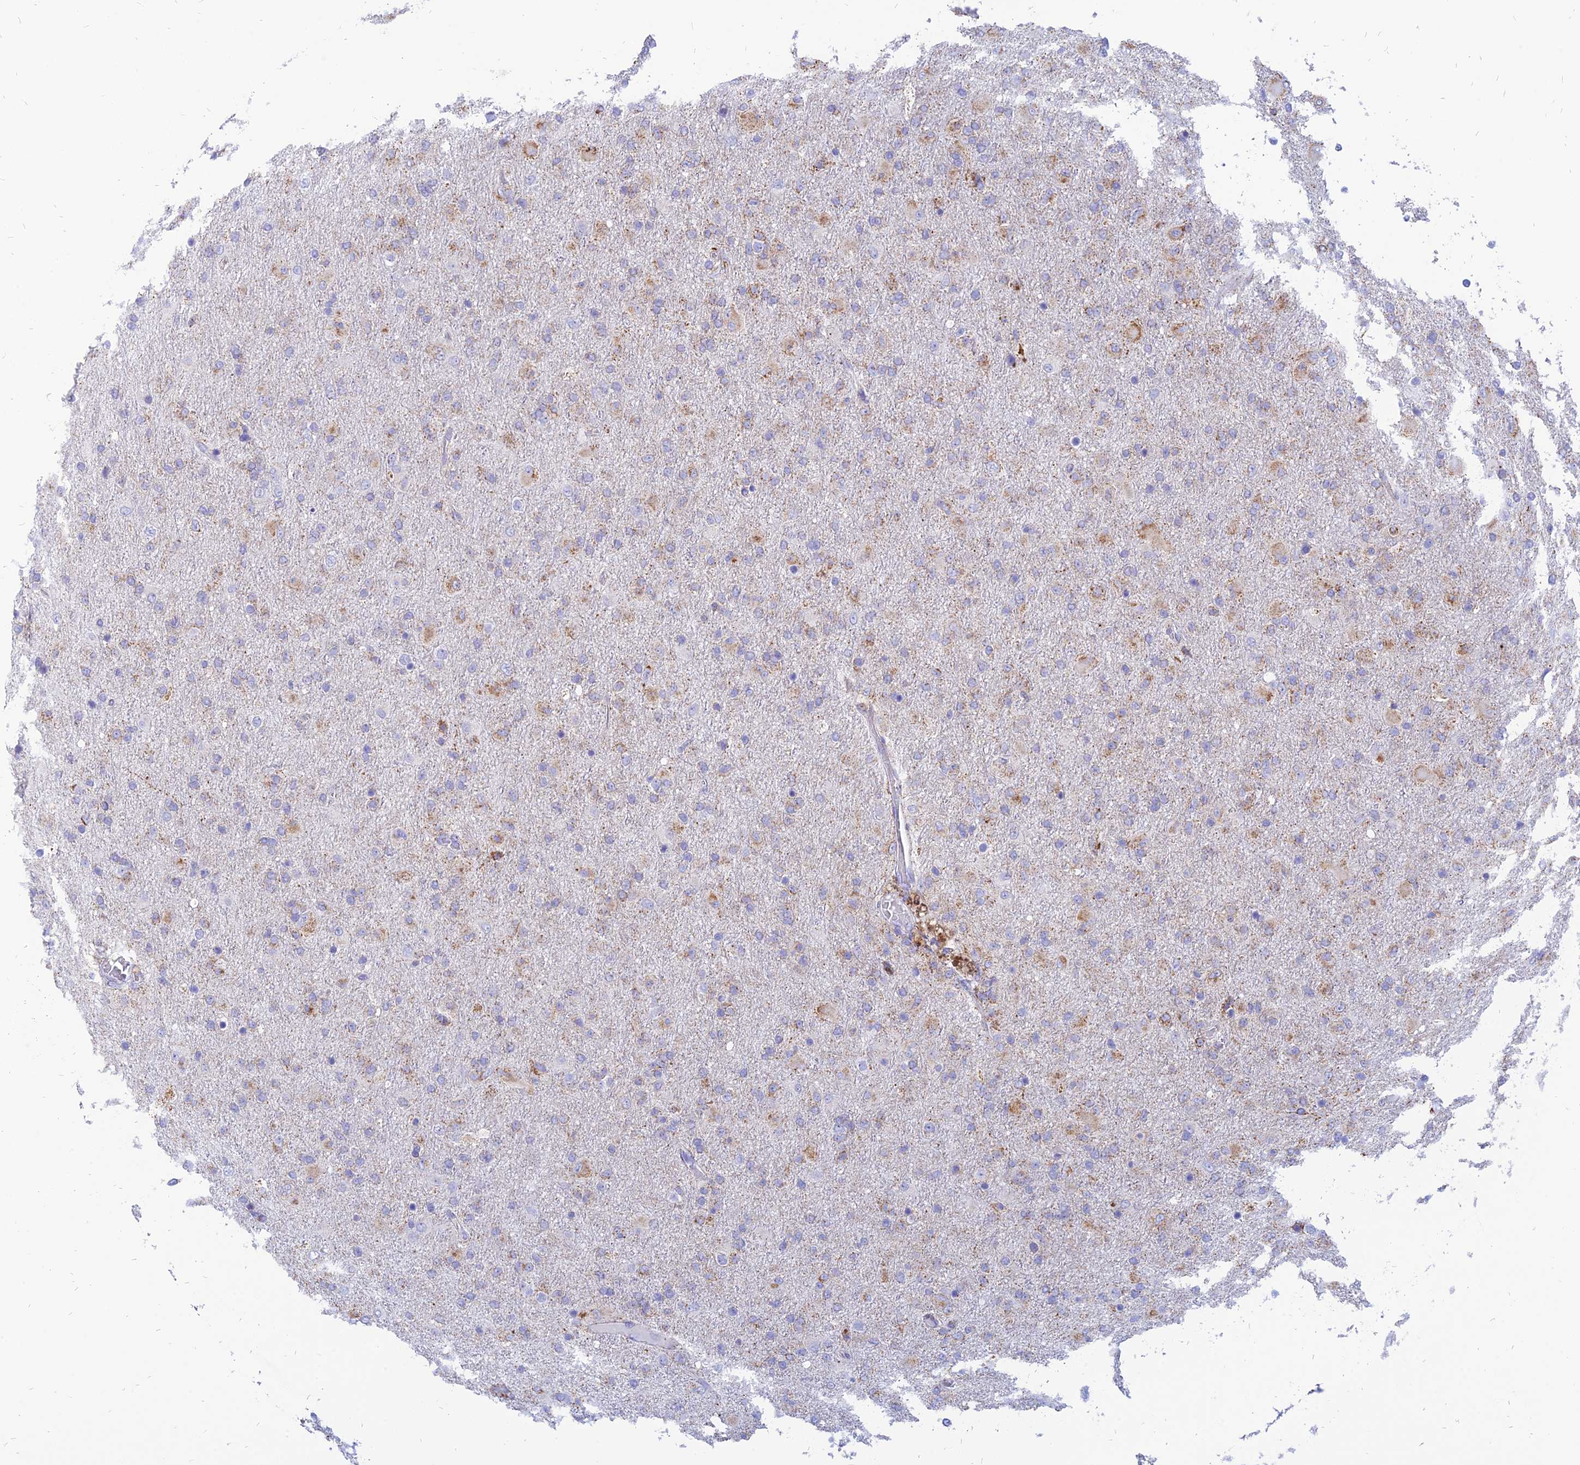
{"staining": {"intensity": "moderate", "quantity": "<25%", "location": "cytoplasmic/membranous"}, "tissue": "glioma", "cell_type": "Tumor cells", "image_type": "cancer", "snomed": [{"axis": "morphology", "description": "Glioma, malignant, Low grade"}, {"axis": "topography", "description": "Brain"}], "caption": "DAB (3,3'-diaminobenzidine) immunohistochemical staining of human glioma displays moderate cytoplasmic/membranous protein expression in about <25% of tumor cells. Immunohistochemistry stains the protein of interest in brown and the nuclei are stained blue.", "gene": "PACC1", "patient": {"sex": "male", "age": 65}}